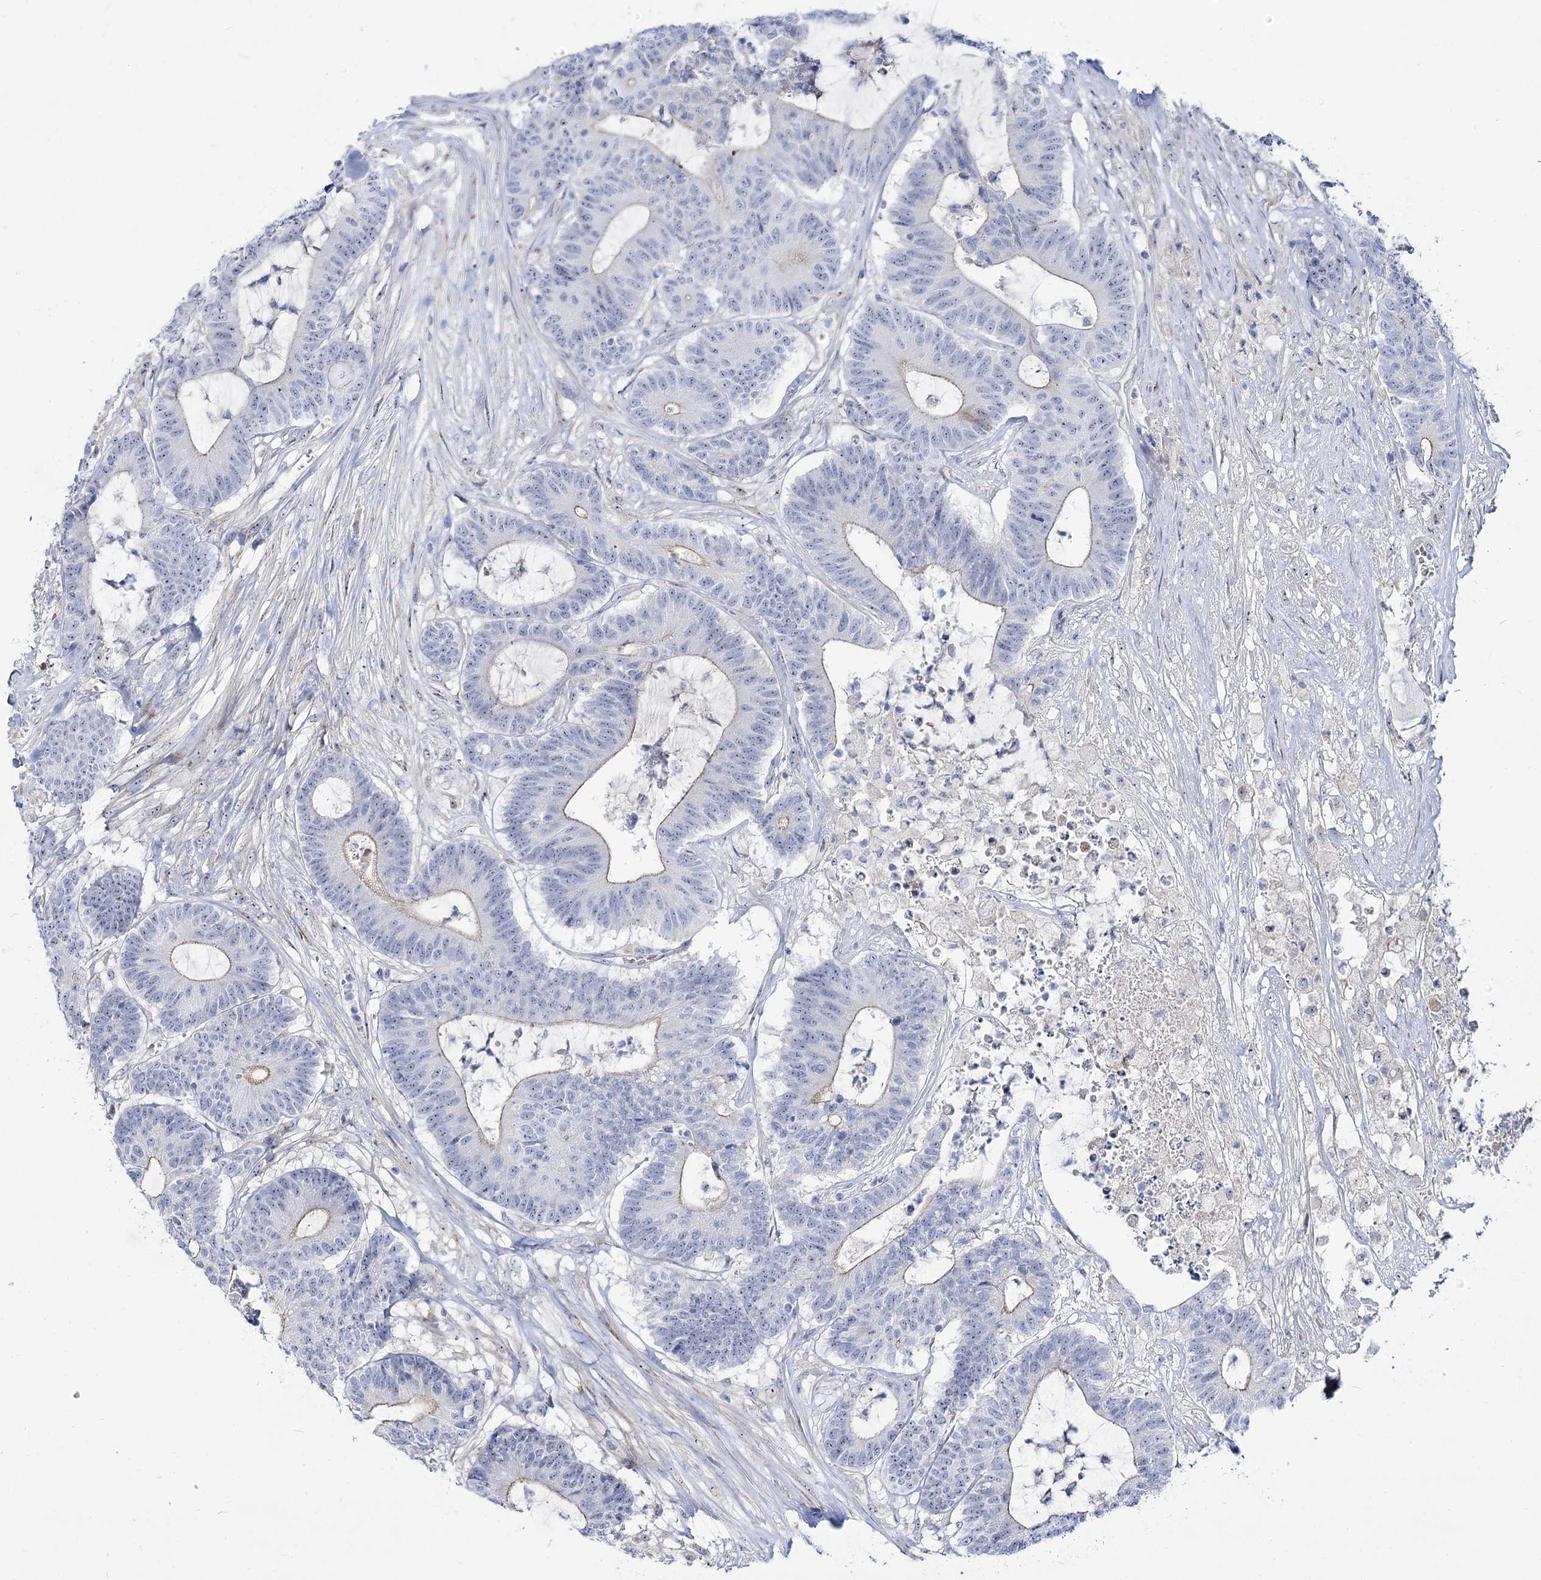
{"staining": {"intensity": "negative", "quantity": "none", "location": "none"}, "tissue": "colorectal cancer", "cell_type": "Tumor cells", "image_type": "cancer", "snomed": [{"axis": "morphology", "description": "Adenocarcinoma, NOS"}, {"axis": "topography", "description": "Colon"}], "caption": "Protein analysis of adenocarcinoma (colorectal) displays no significant expression in tumor cells.", "gene": "SUOX", "patient": {"sex": "female", "age": 84}}